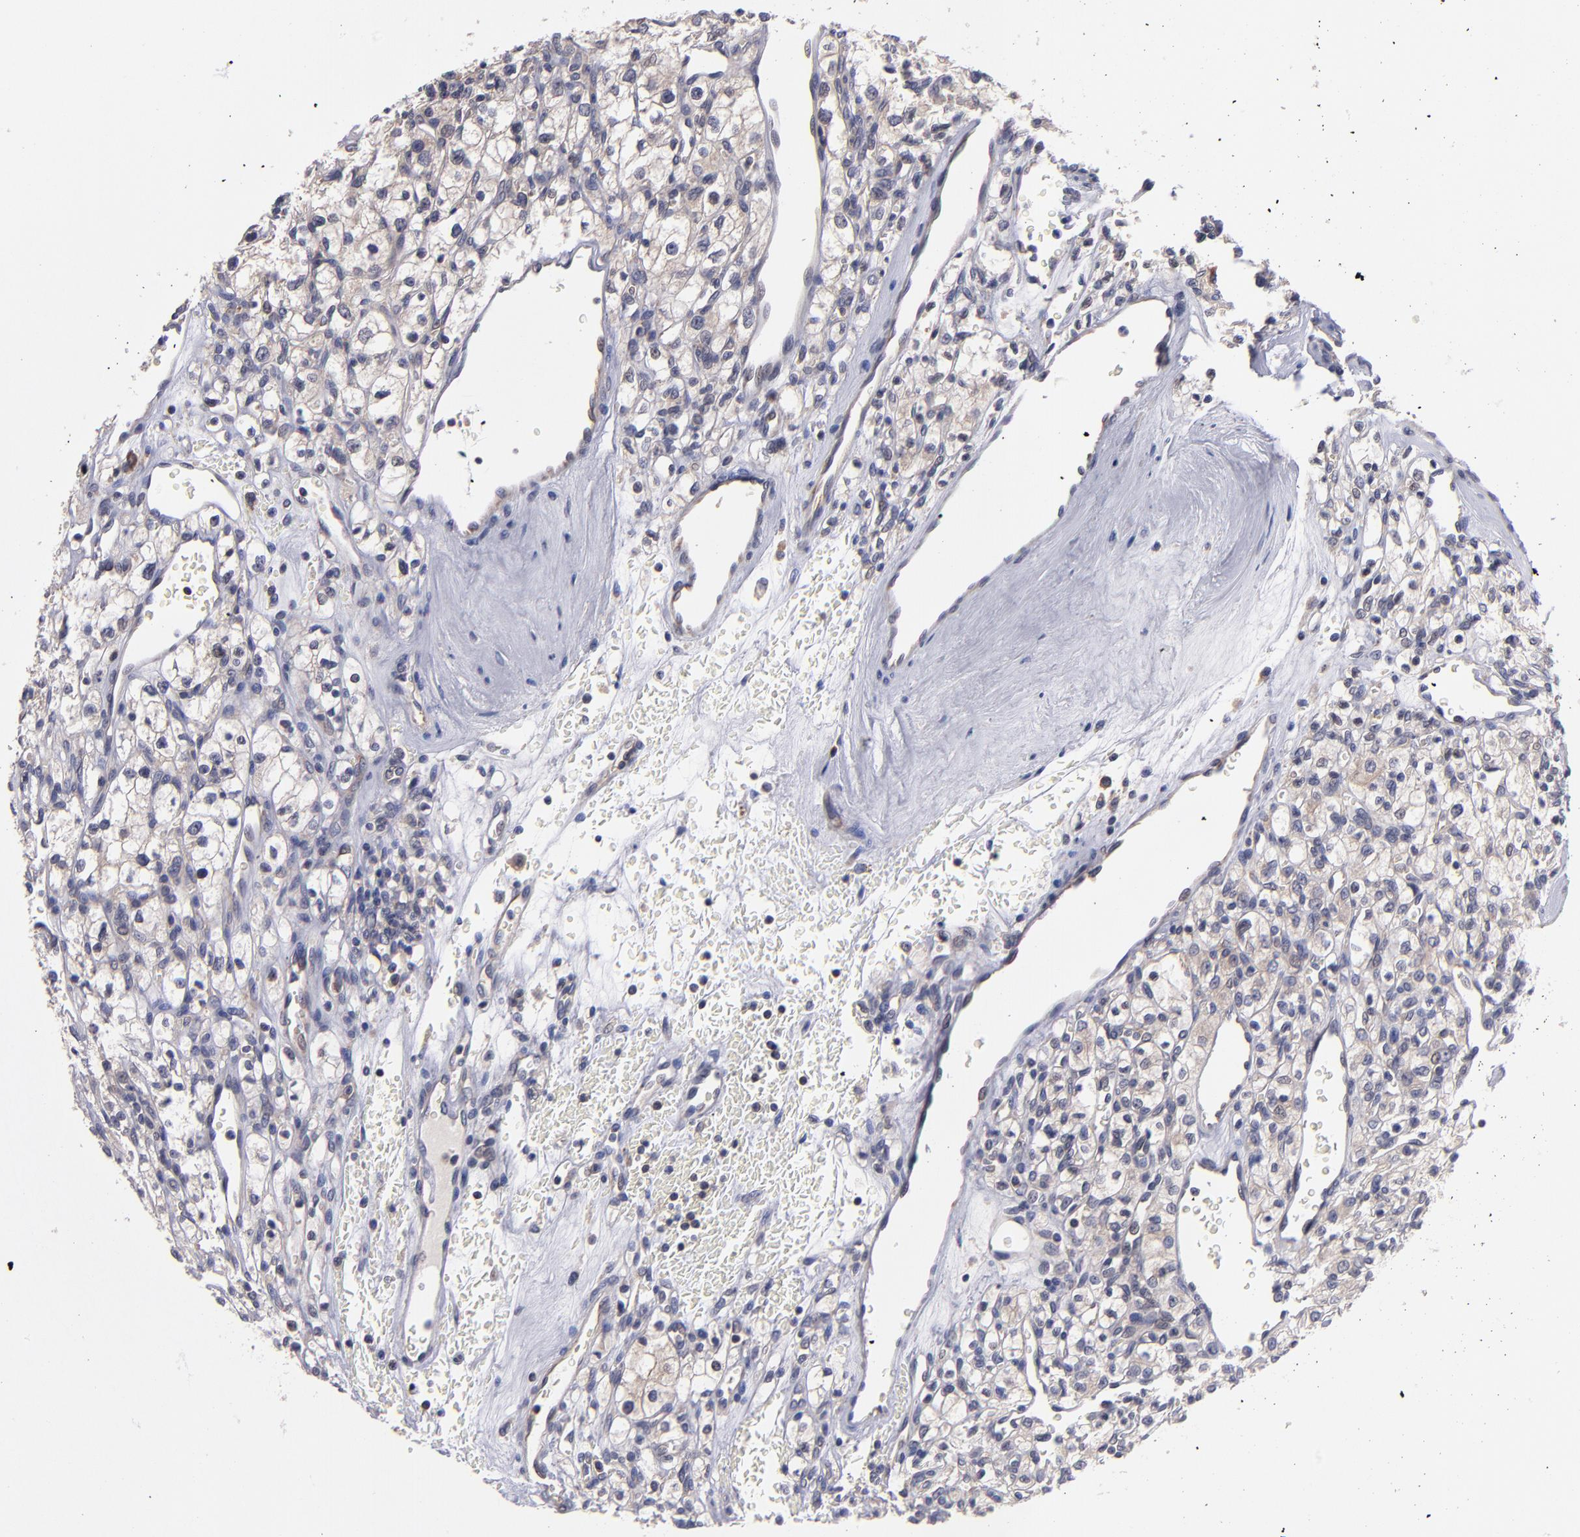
{"staining": {"intensity": "negative", "quantity": "none", "location": "none"}, "tissue": "renal cancer", "cell_type": "Tumor cells", "image_type": "cancer", "snomed": [{"axis": "morphology", "description": "Adenocarcinoma, NOS"}, {"axis": "topography", "description": "Kidney"}], "caption": "Tumor cells show no significant protein positivity in adenocarcinoma (renal). (DAB IHC visualized using brightfield microscopy, high magnification).", "gene": "EIF3L", "patient": {"sex": "female", "age": 62}}